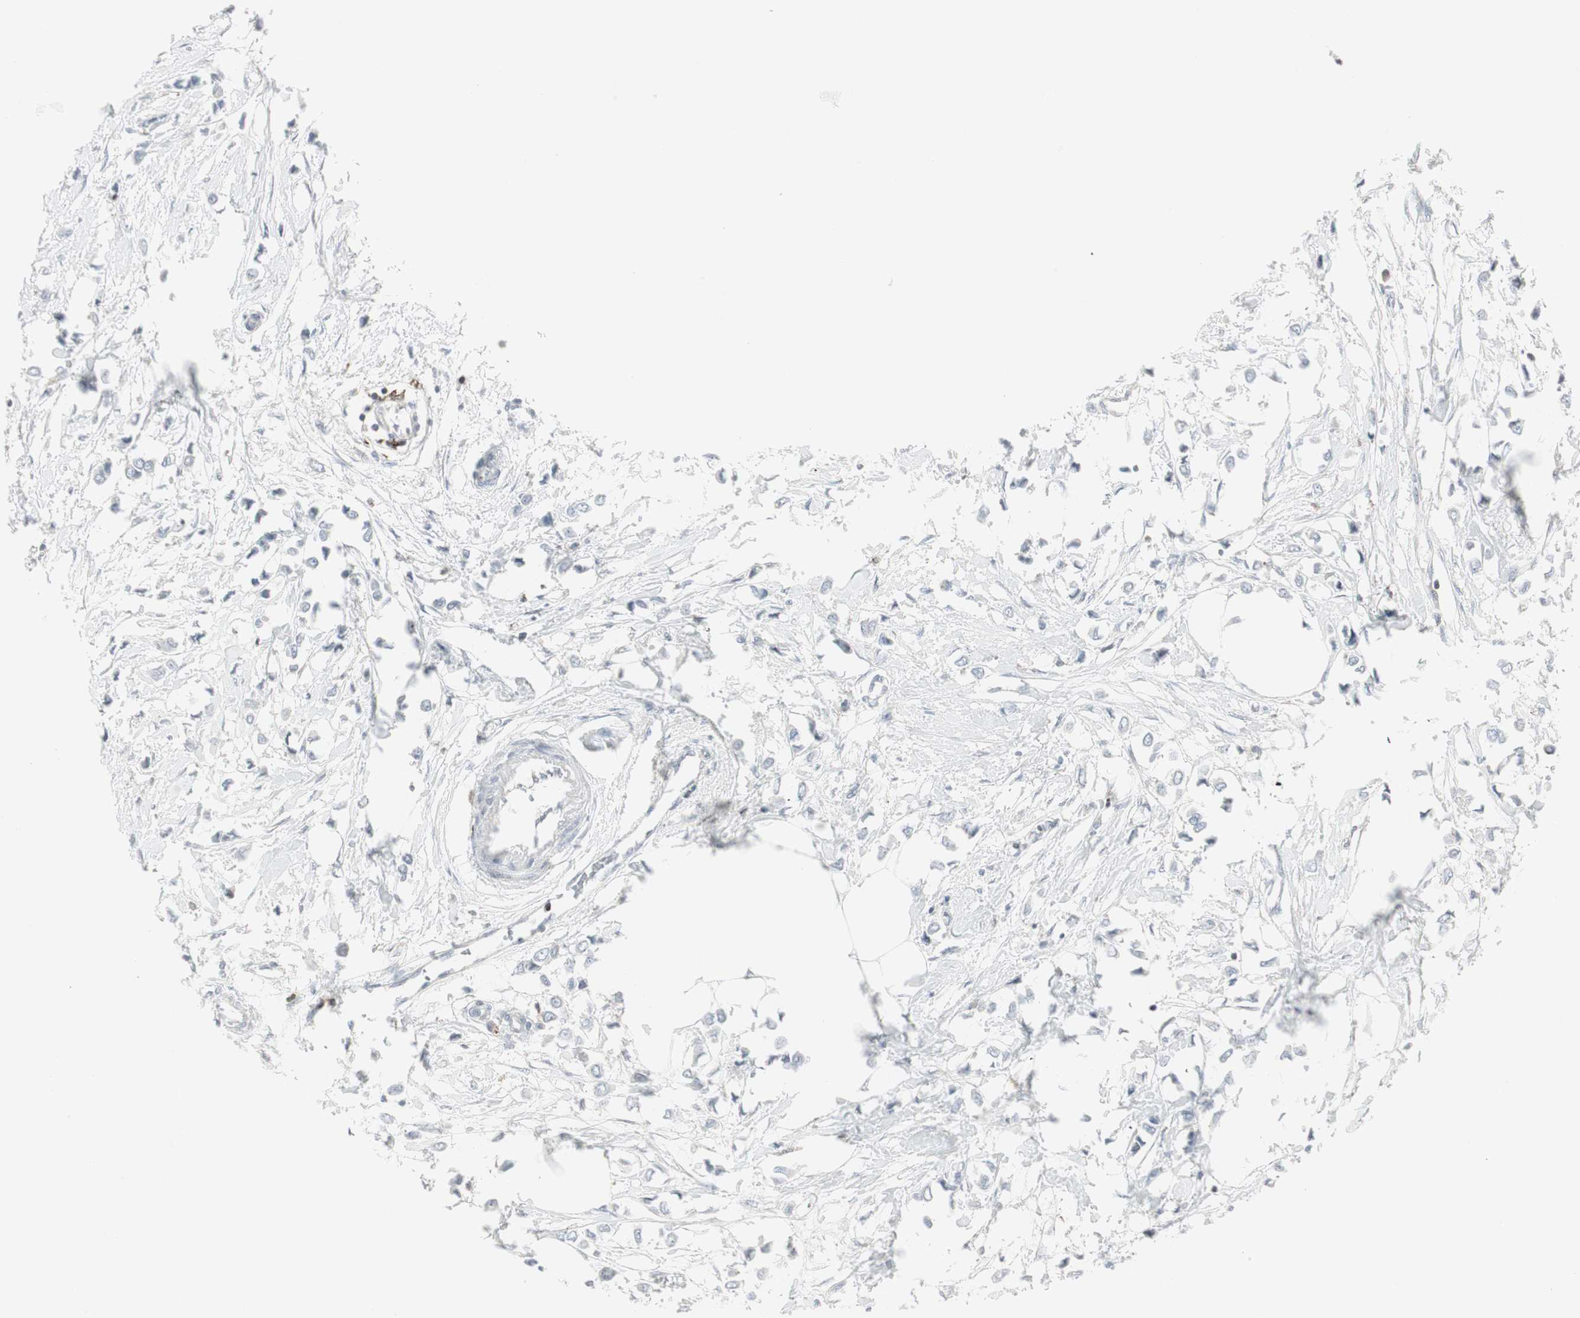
{"staining": {"intensity": "negative", "quantity": "none", "location": "none"}, "tissue": "breast cancer", "cell_type": "Tumor cells", "image_type": "cancer", "snomed": [{"axis": "morphology", "description": "Lobular carcinoma"}, {"axis": "topography", "description": "Breast"}], "caption": "This image is of breast cancer stained with immunohistochemistry to label a protein in brown with the nuclei are counter-stained blue. There is no positivity in tumor cells. (Brightfield microscopy of DAB immunohistochemistry at high magnification).", "gene": "MAP4K4", "patient": {"sex": "female", "age": 51}}